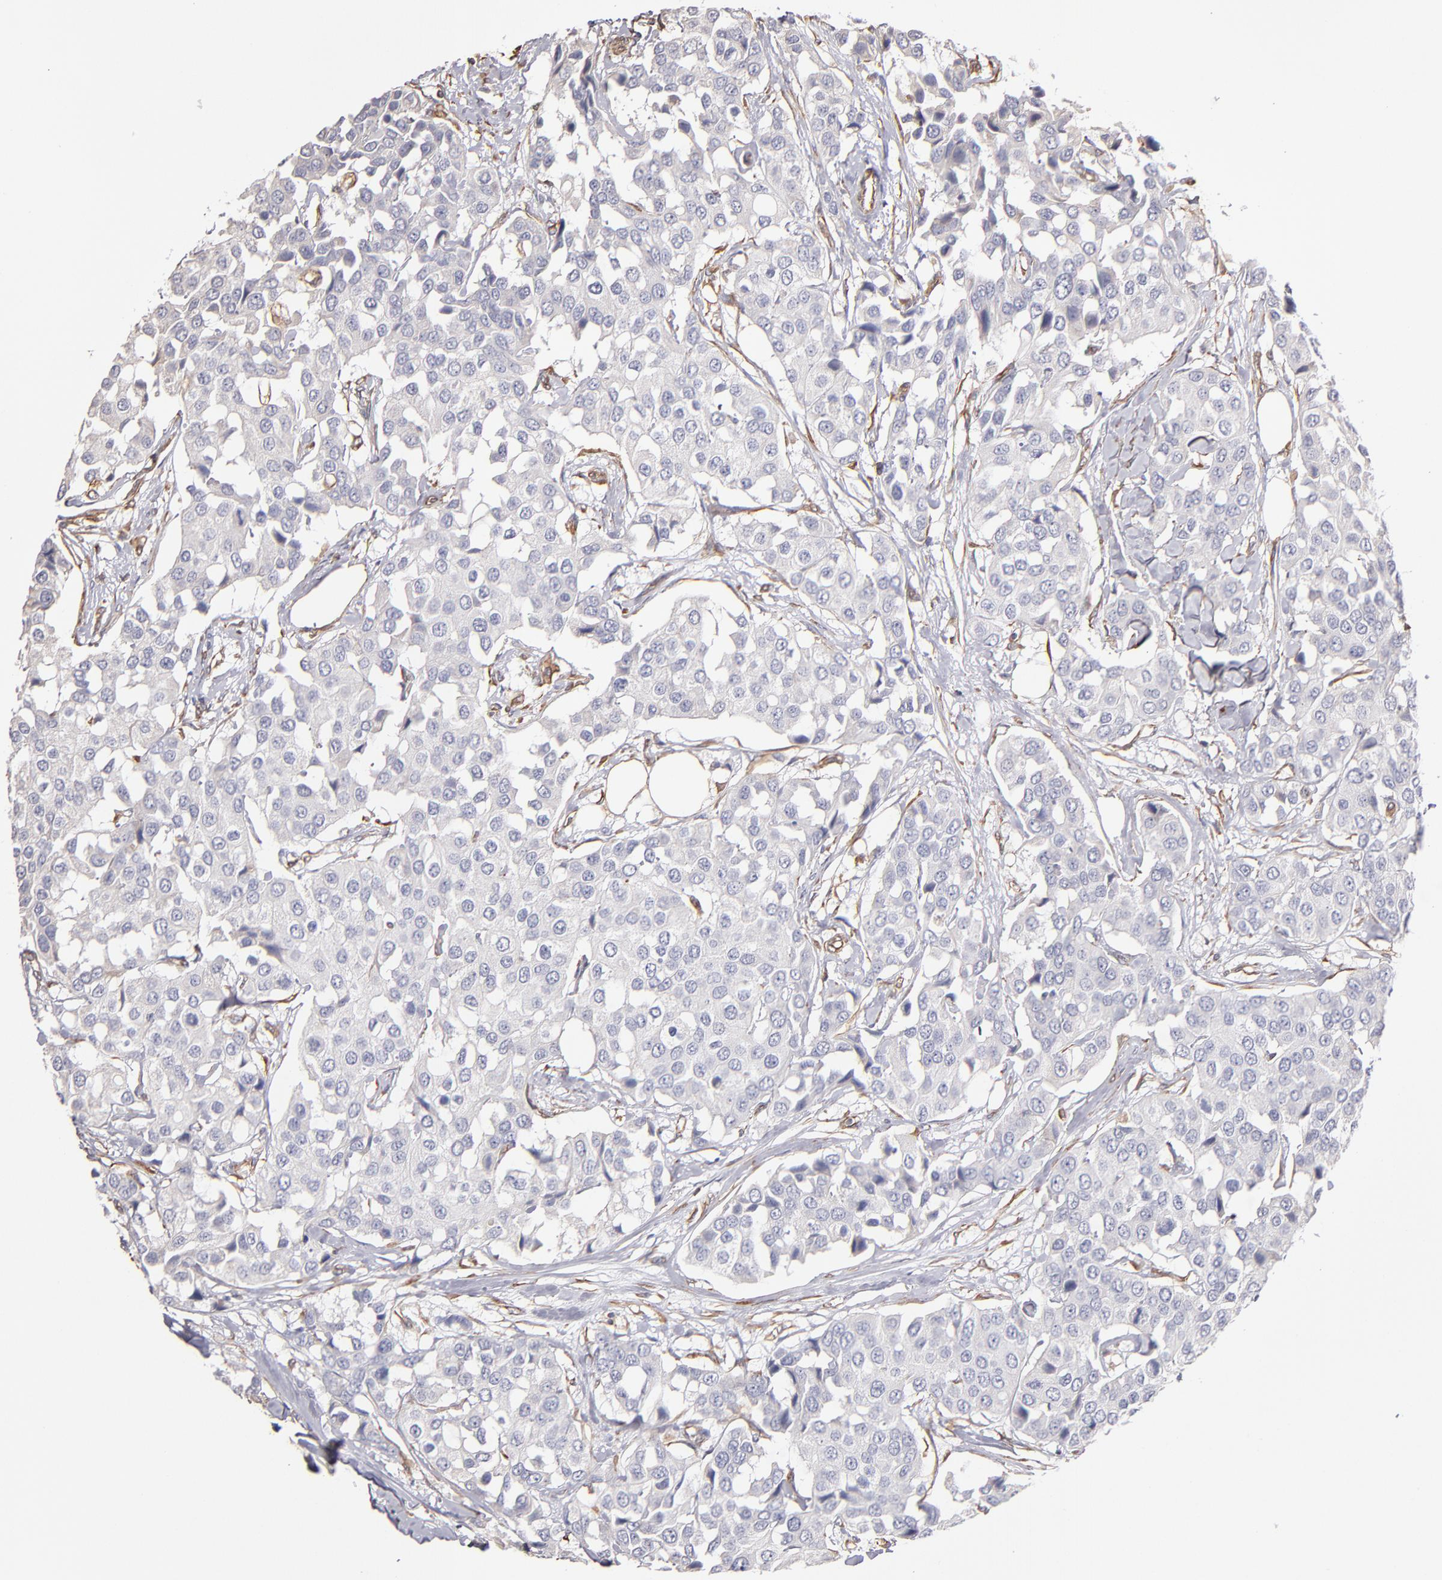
{"staining": {"intensity": "negative", "quantity": "none", "location": "none"}, "tissue": "breast cancer", "cell_type": "Tumor cells", "image_type": "cancer", "snomed": [{"axis": "morphology", "description": "Duct carcinoma"}, {"axis": "topography", "description": "Breast"}], "caption": "This is an IHC image of breast infiltrating ductal carcinoma. There is no expression in tumor cells.", "gene": "ABCC1", "patient": {"sex": "female", "age": 80}}